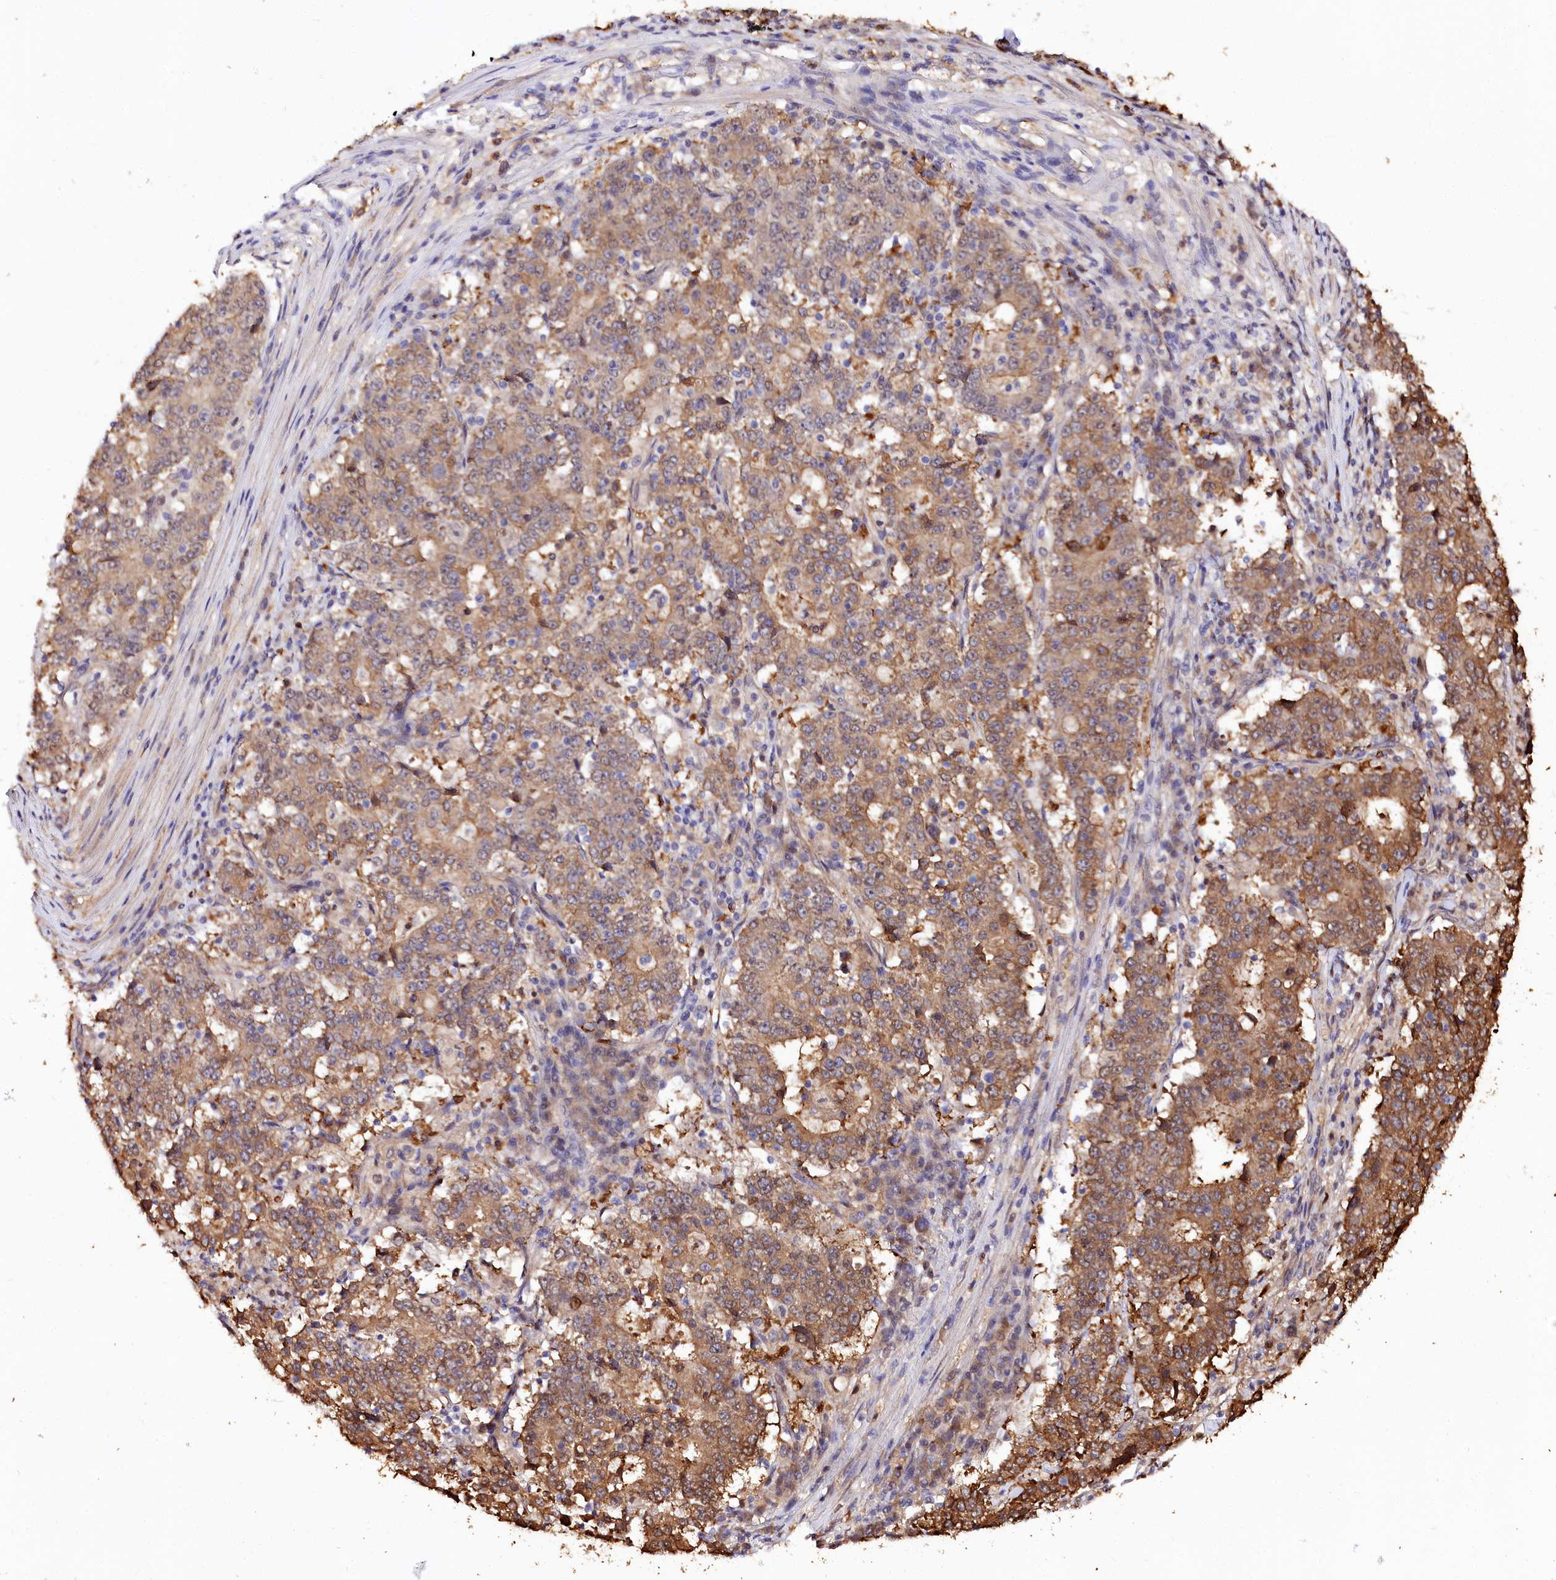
{"staining": {"intensity": "moderate", "quantity": ">75%", "location": "cytoplasmic/membranous"}, "tissue": "stomach cancer", "cell_type": "Tumor cells", "image_type": "cancer", "snomed": [{"axis": "morphology", "description": "Adenocarcinoma, NOS"}, {"axis": "topography", "description": "Stomach"}], "caption": "Protein staining of adenocarcinoma (stomach) tissue reveals moderate cytoplasmic/membranous staining in about >75% of tumor cells.", "gene": "GNL3L", "patient": {"sex": "male", "age": 59}}